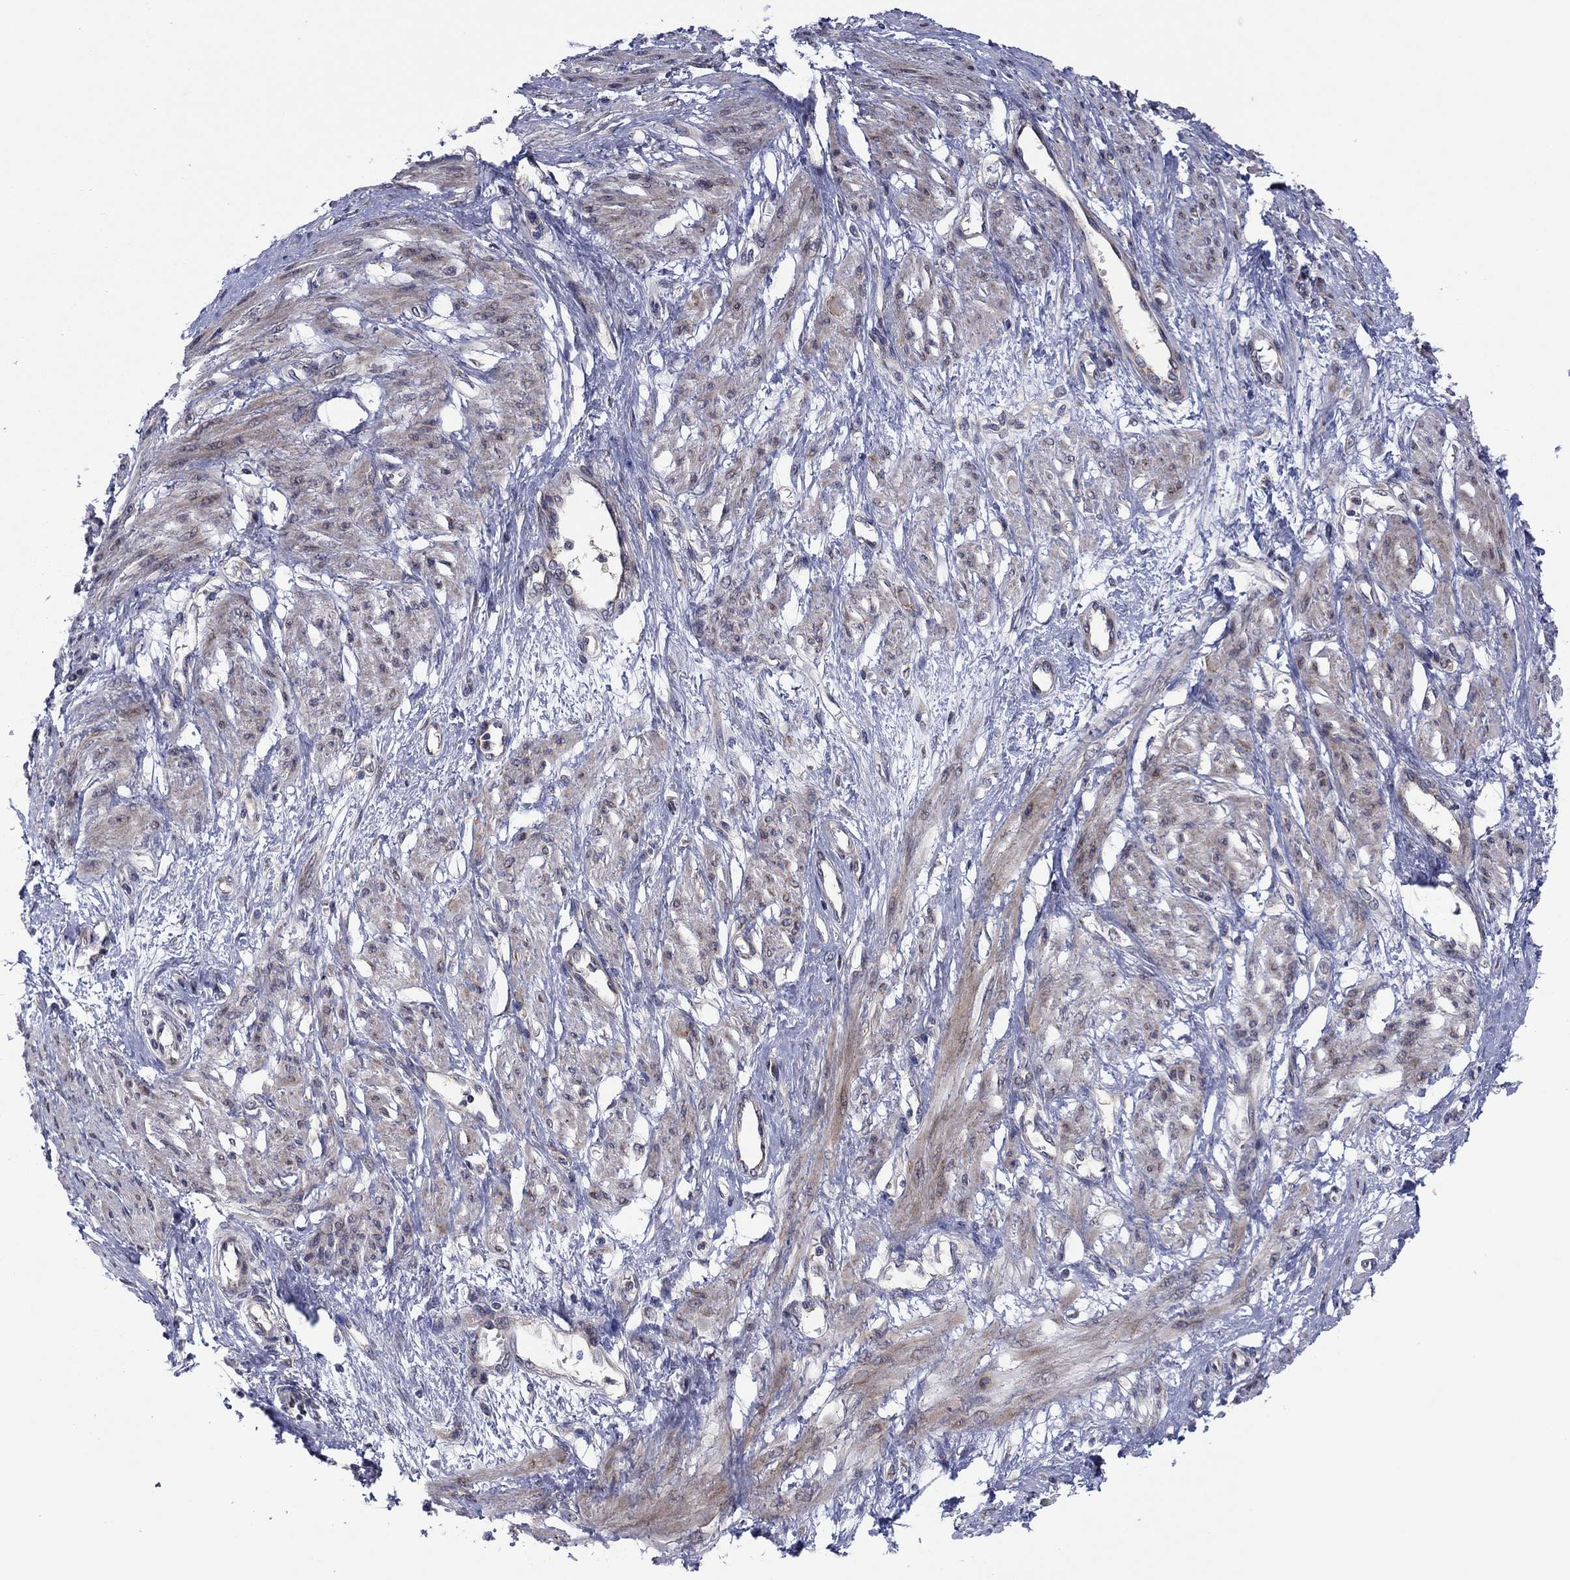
{"staining": {"intensity": "weak", "quantity": "25%-75%", "location": "cytoplasmic/membranous"}, "tissue": "smooth muscle", "cell_type": "Smooth muscle cells", "image_type": "normal", "snomed": [{"axis": "morphology", "description": "Normal tissue, NOS"}, {"axis": "topography", "description": "Smooth muscle"}, {"axis": "topography", "description": "Uterus"}], "caption": "A brown stain labels weak cytoplasmic/membranous staining of a protein in smooth muscle cells of benign human smooth muscle.", "gene": "GPR155", "patient": {"sex": "female", "age": 39}}